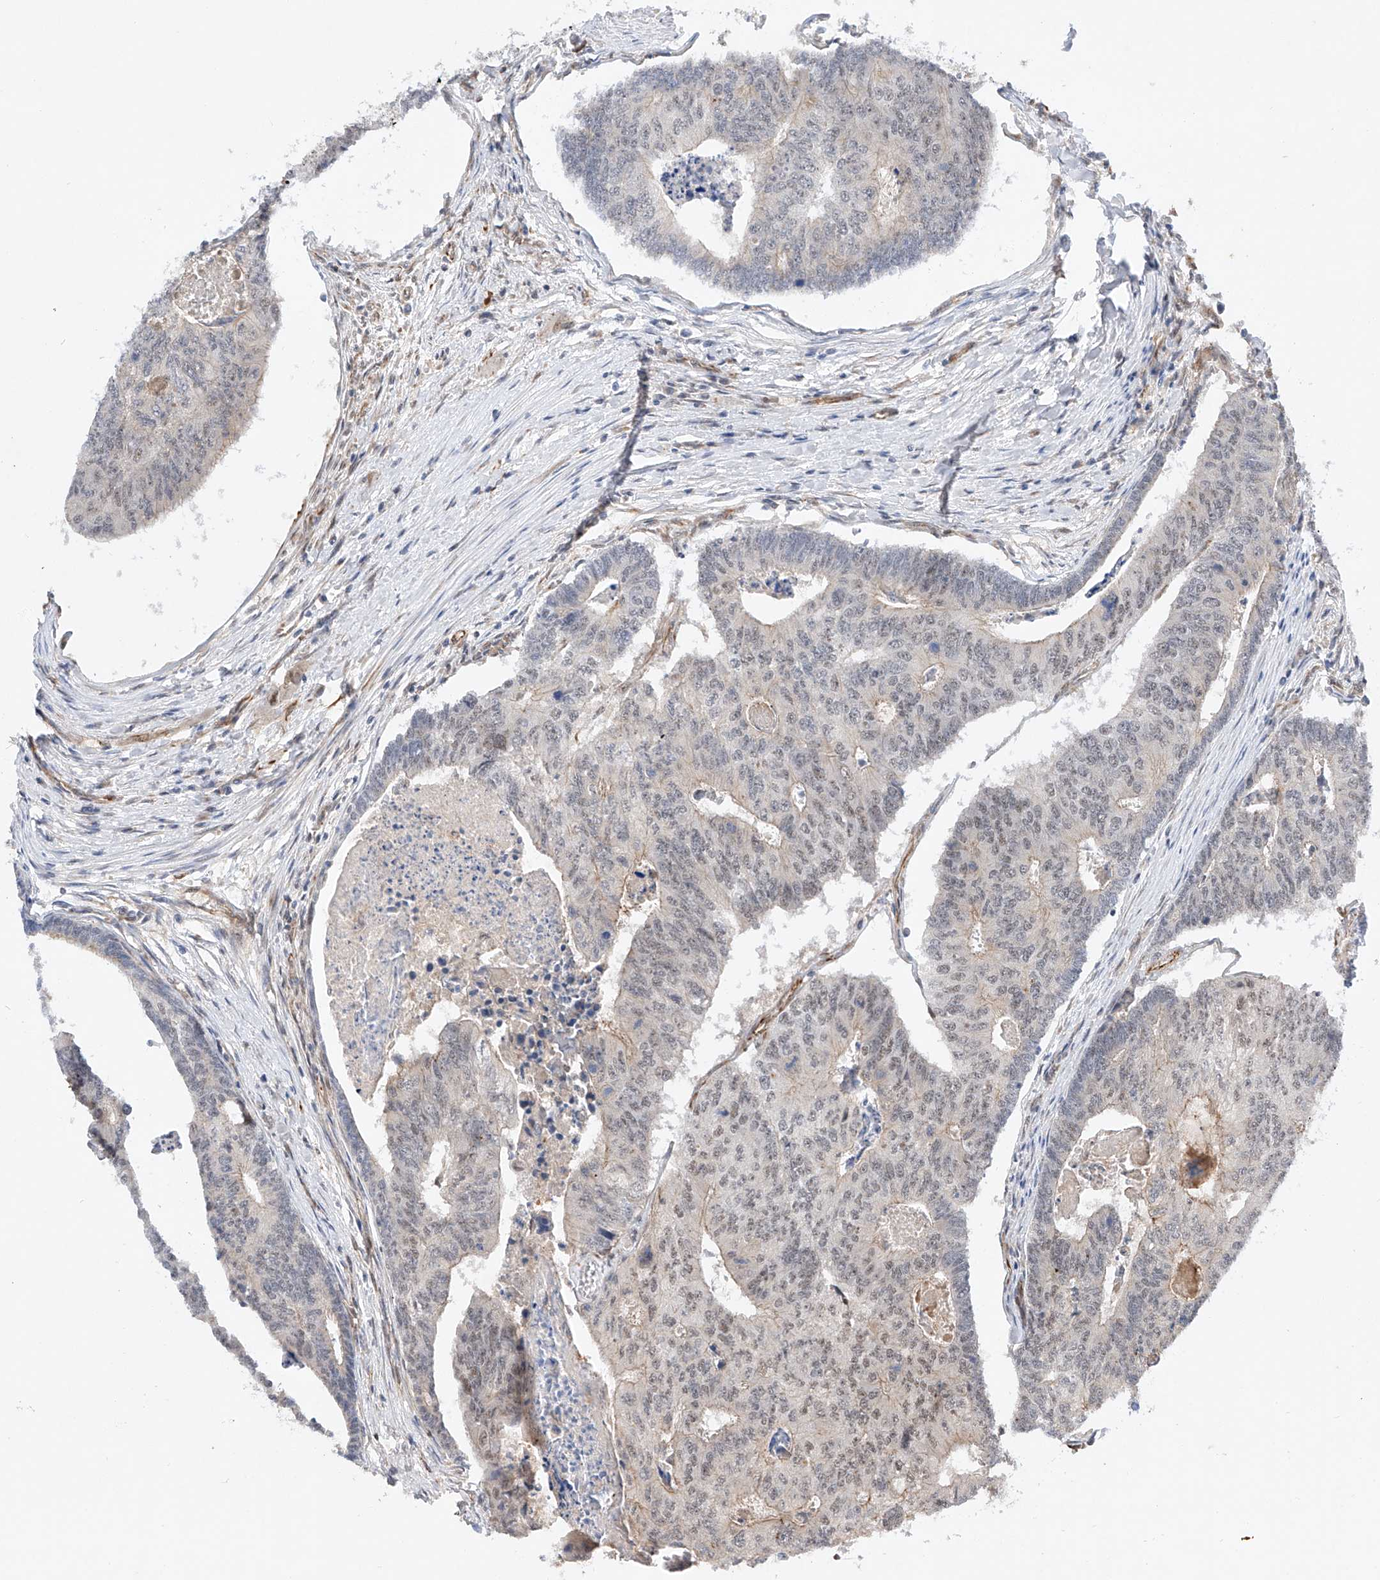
{"staining": {"intensity": "weak", "quantity": "<25%", "location": "nuclear"}, "tissue": "colorectal cancer", "cell_type": "Tumor cells", "image_type": "cancer", "snomed": [{"axis": "morphology", "description": "Adenocarcinoma, NOS"}, {"axis": "topography", "description": "Colon"}], "caption": "Tumor cells show no significant protein staining in colorectal cancer.", "gene": "AMD1", "patient": {"sex": "female", "age": 67}}